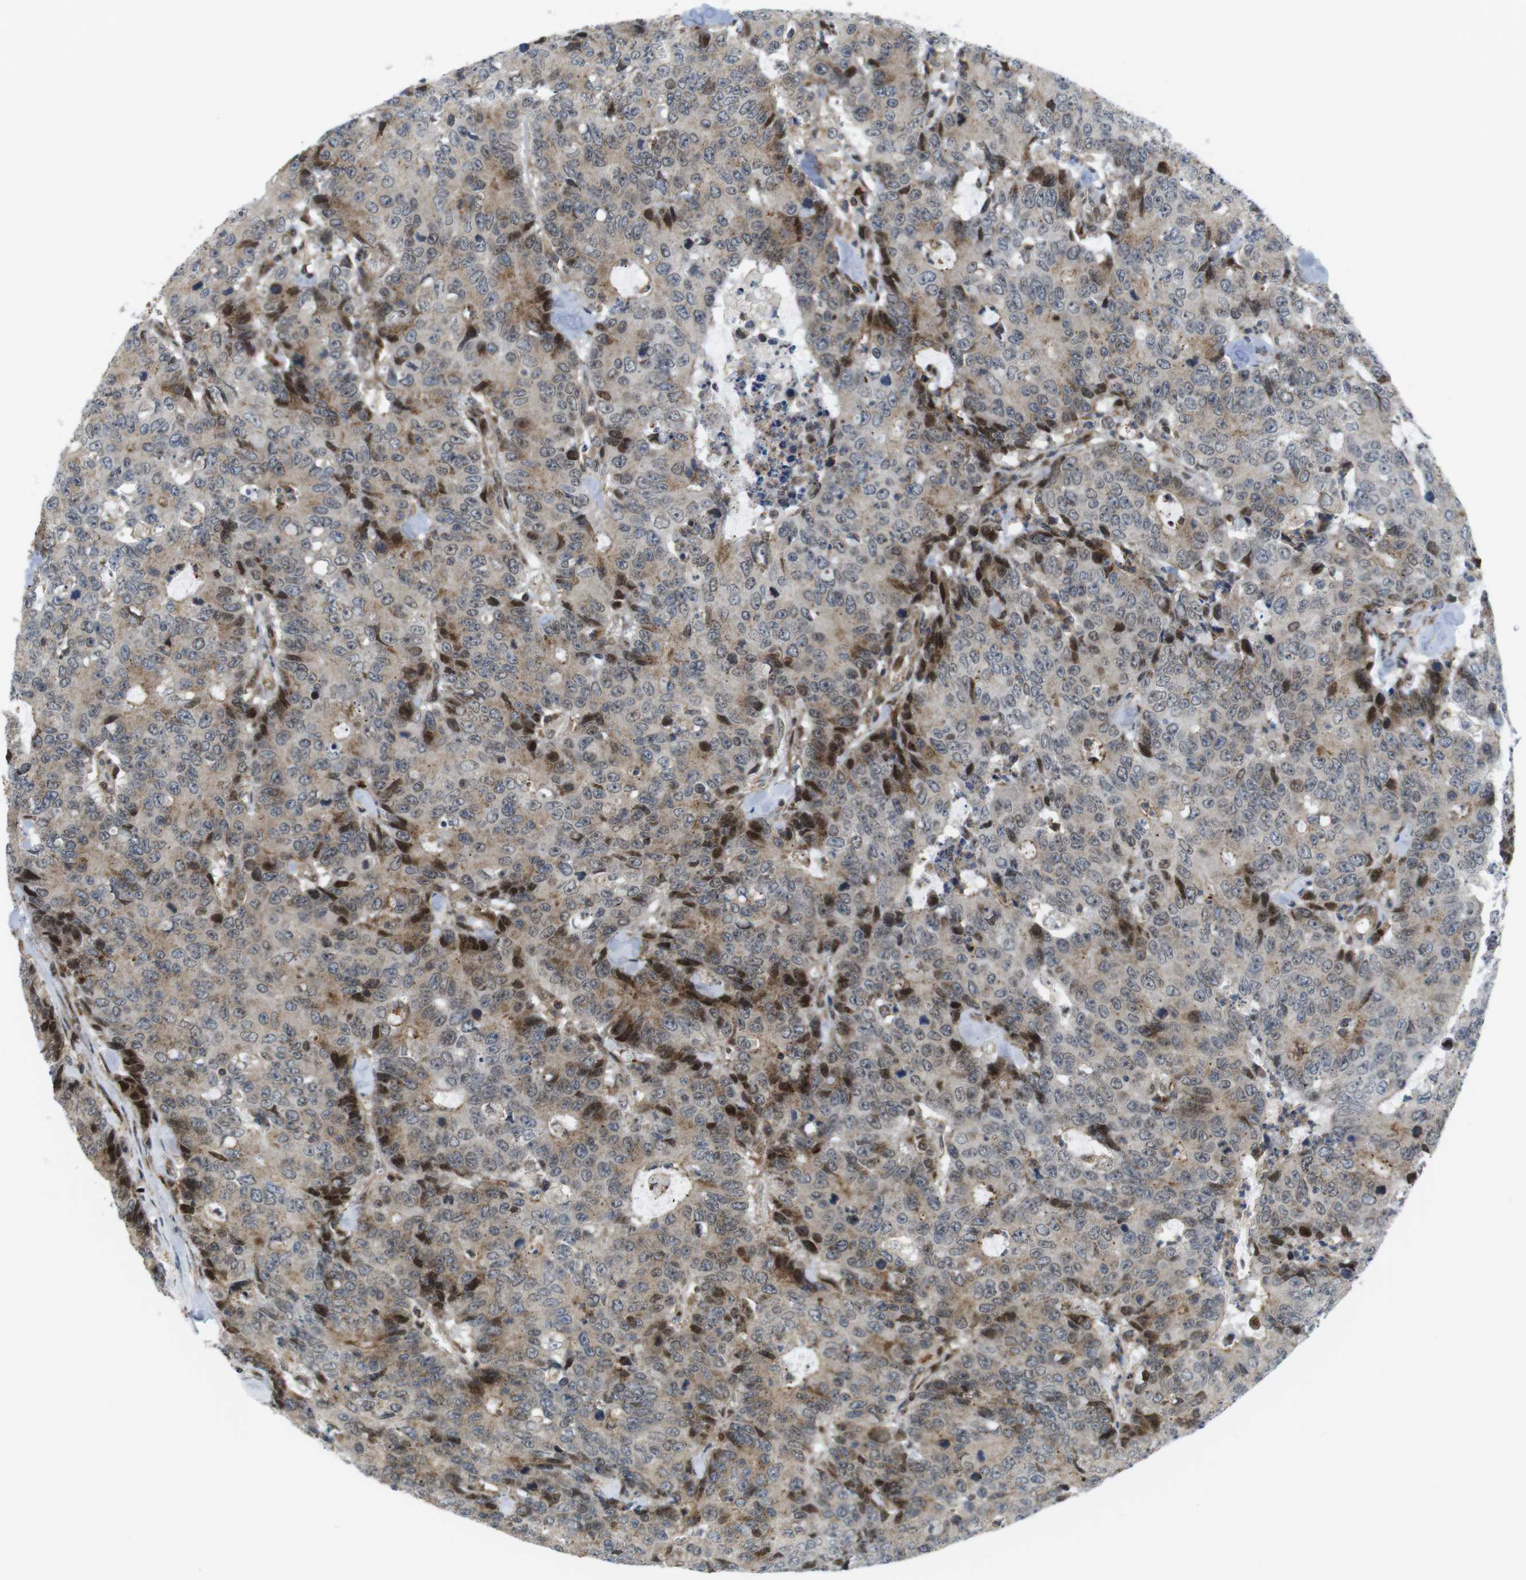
{"staining": {"intensity": "moderate", "quantity": ">75%", "location": "cytoplasmic/membranous"}, "tissue": "colorectal cancer", "cell_type": "Tumor cells", "image_type": "cancer", "snomed": [{"axis": "morphology", "description": "Adenocarcinoma, NOS"}, {"axis": "topography", "description": "Colon"}], "caption": "Protein staining of colorectal cancer tissue reveals moderate cytoplasmic/membranous expression in approximately >75% of tumor cells.", "gene": "CUL7", "patient": {"sex": "female", "age": 86}}